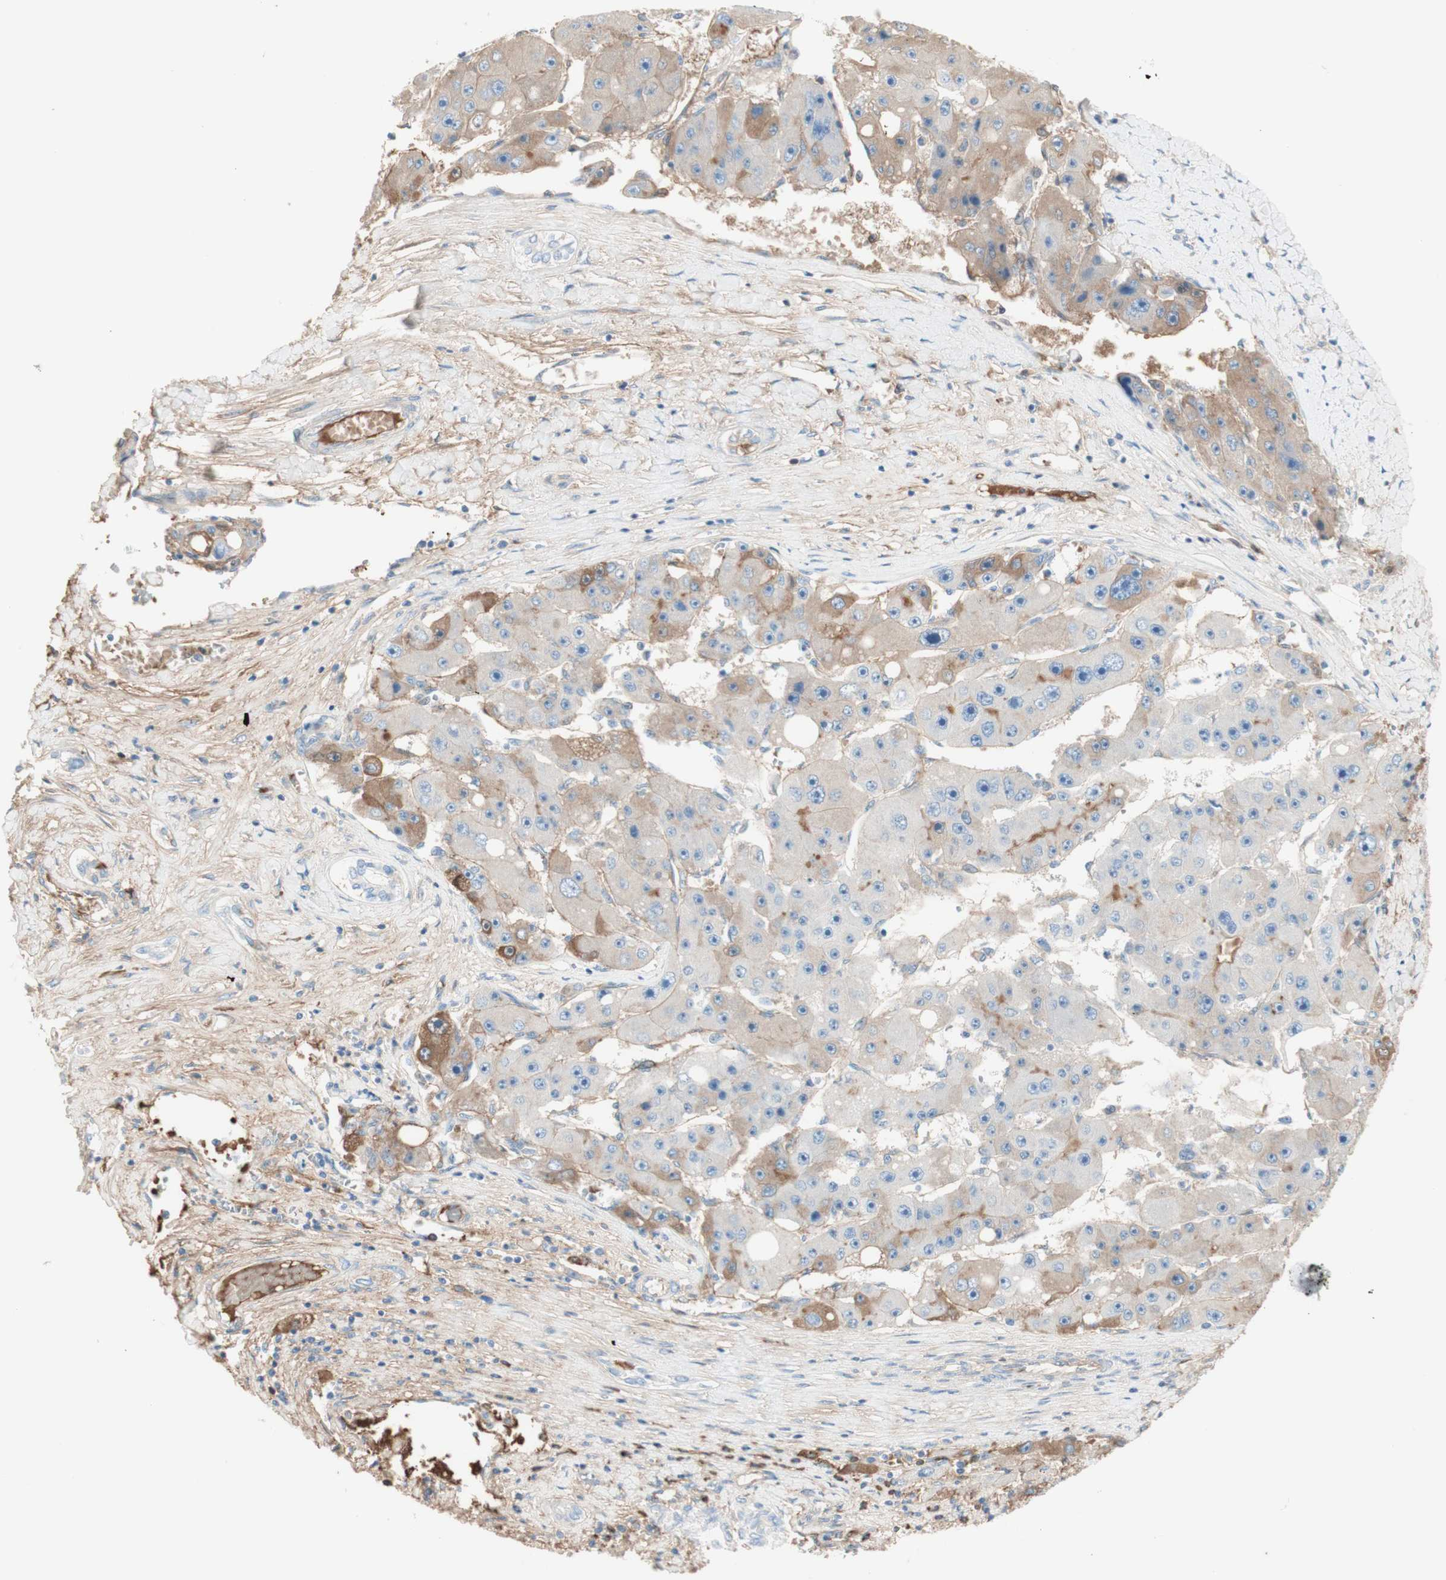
{"staining": {"intensity": "moderate", "quantity": "<25%", "location": "cytoplasmic/membranous"}, "tissue": "liver cancer", "cell_type": "Tumor cells", "image_type": "cancer", "snomed": [{"axis": "morphology", "description": "Carcinoma, Hepatocellular, NOS"}, {"axis": "topography", "description": "Liver"}], "caption": "The image exhibits immunohistochemical staining of liver cancer (hepatocellular carcinoma). There is moderate cytoplasmic/membranous staining is seen in about <25% of tumor cells.", "gene": "KNG1", "patient": {"sex": "female", "age": 61}}